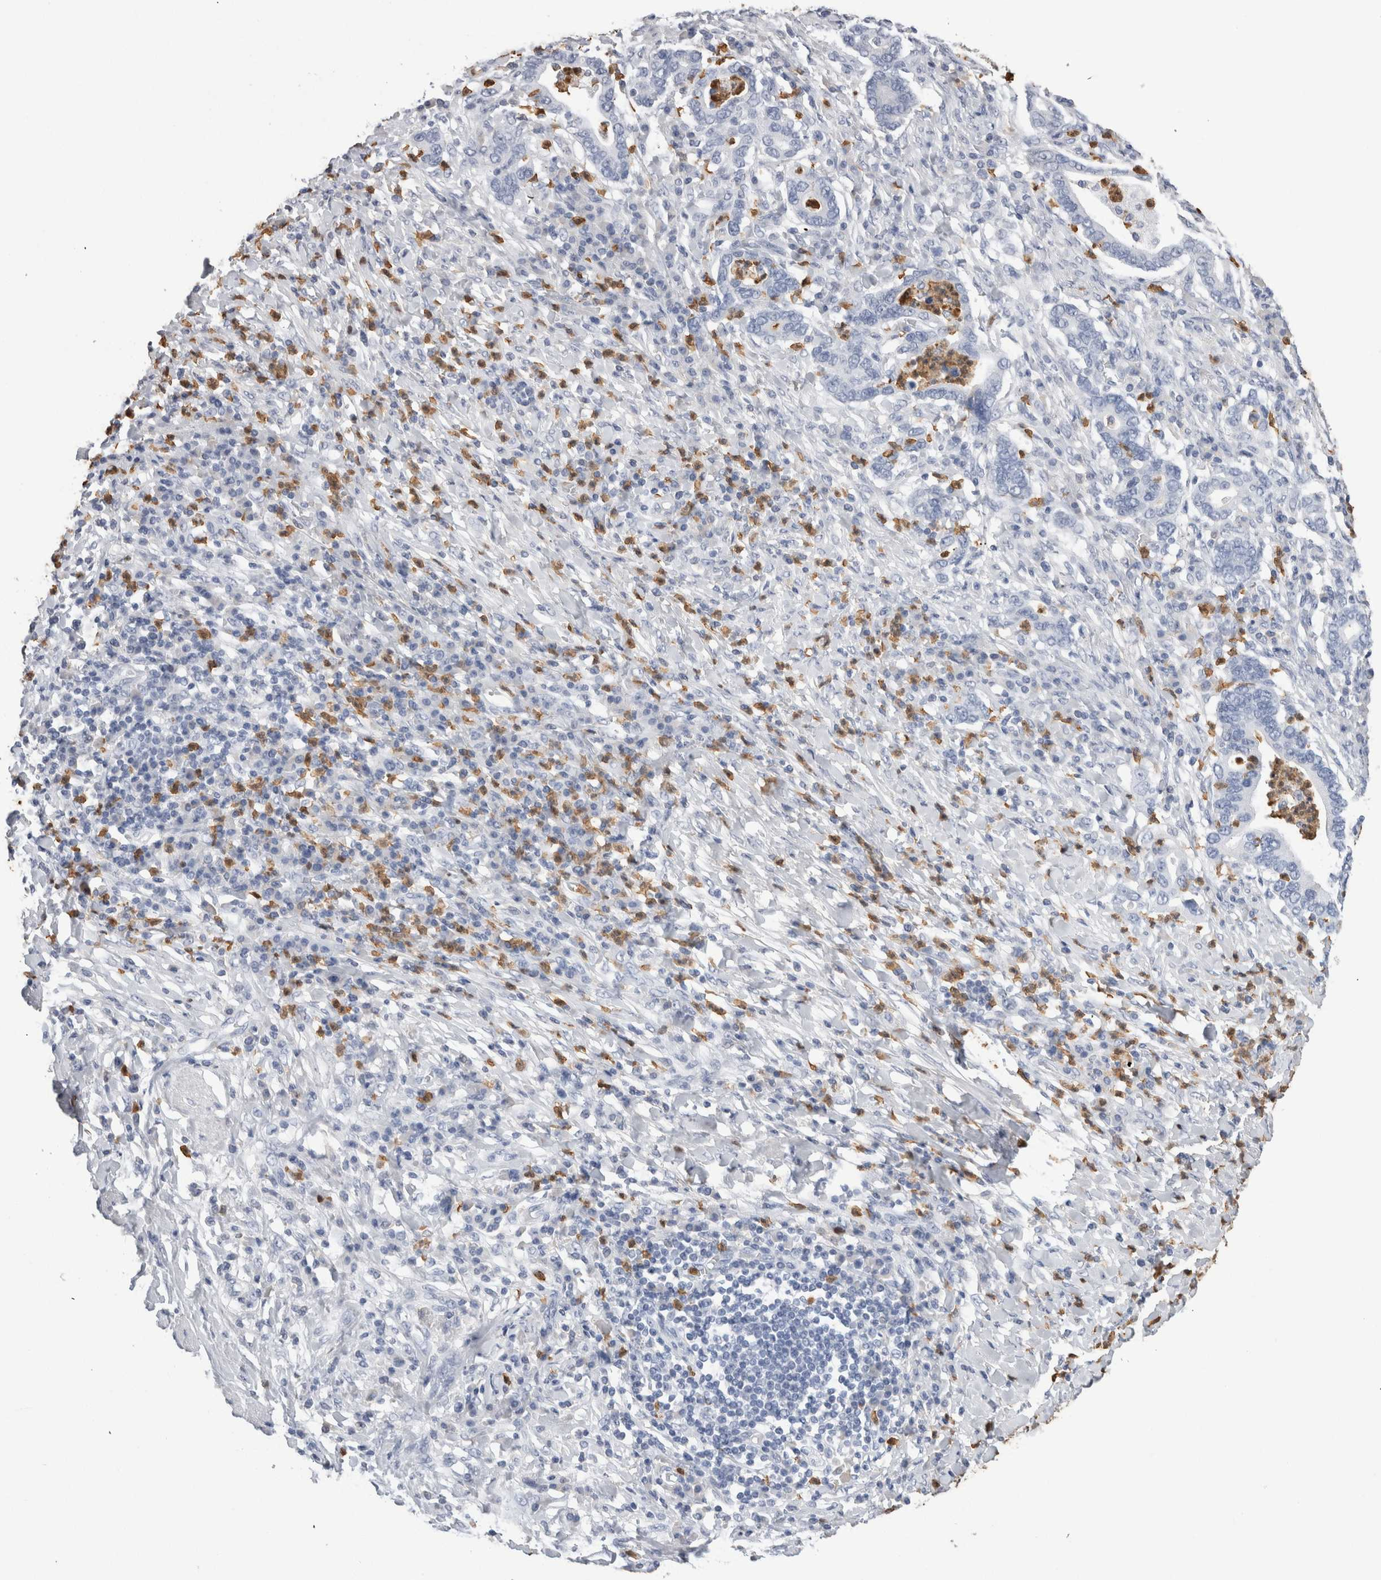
{"staining": {"intensity": "negative", "quantity": "none", "location": "none"}, "tissue": "stomach cancer", "cell_type": "Tumor cells", "image_type": "cancer", "snomed": [{"axis": "morphology", "description": "Normal tissue, NOS"}, {"axis": "morphology", "description": "Adenocarcinoma, NOS"}, {"axis": "topography", "description": "Esophagus"}, {"axis": "topography", "description": "Stomach, upper"}, {"axis": "topography", "description": "Peripheral nerve tissue"}], "caption": "Stomach cancer (adenocarcinoma) was stained to show a protein in brown. There is no significant staining in tumor cells. (DAB immunohistochemistry (IHC) visualized using brightfield microscopy, high magnification).", "gene": "S100A12", "patient": {"sex": "male", "age": 62}}